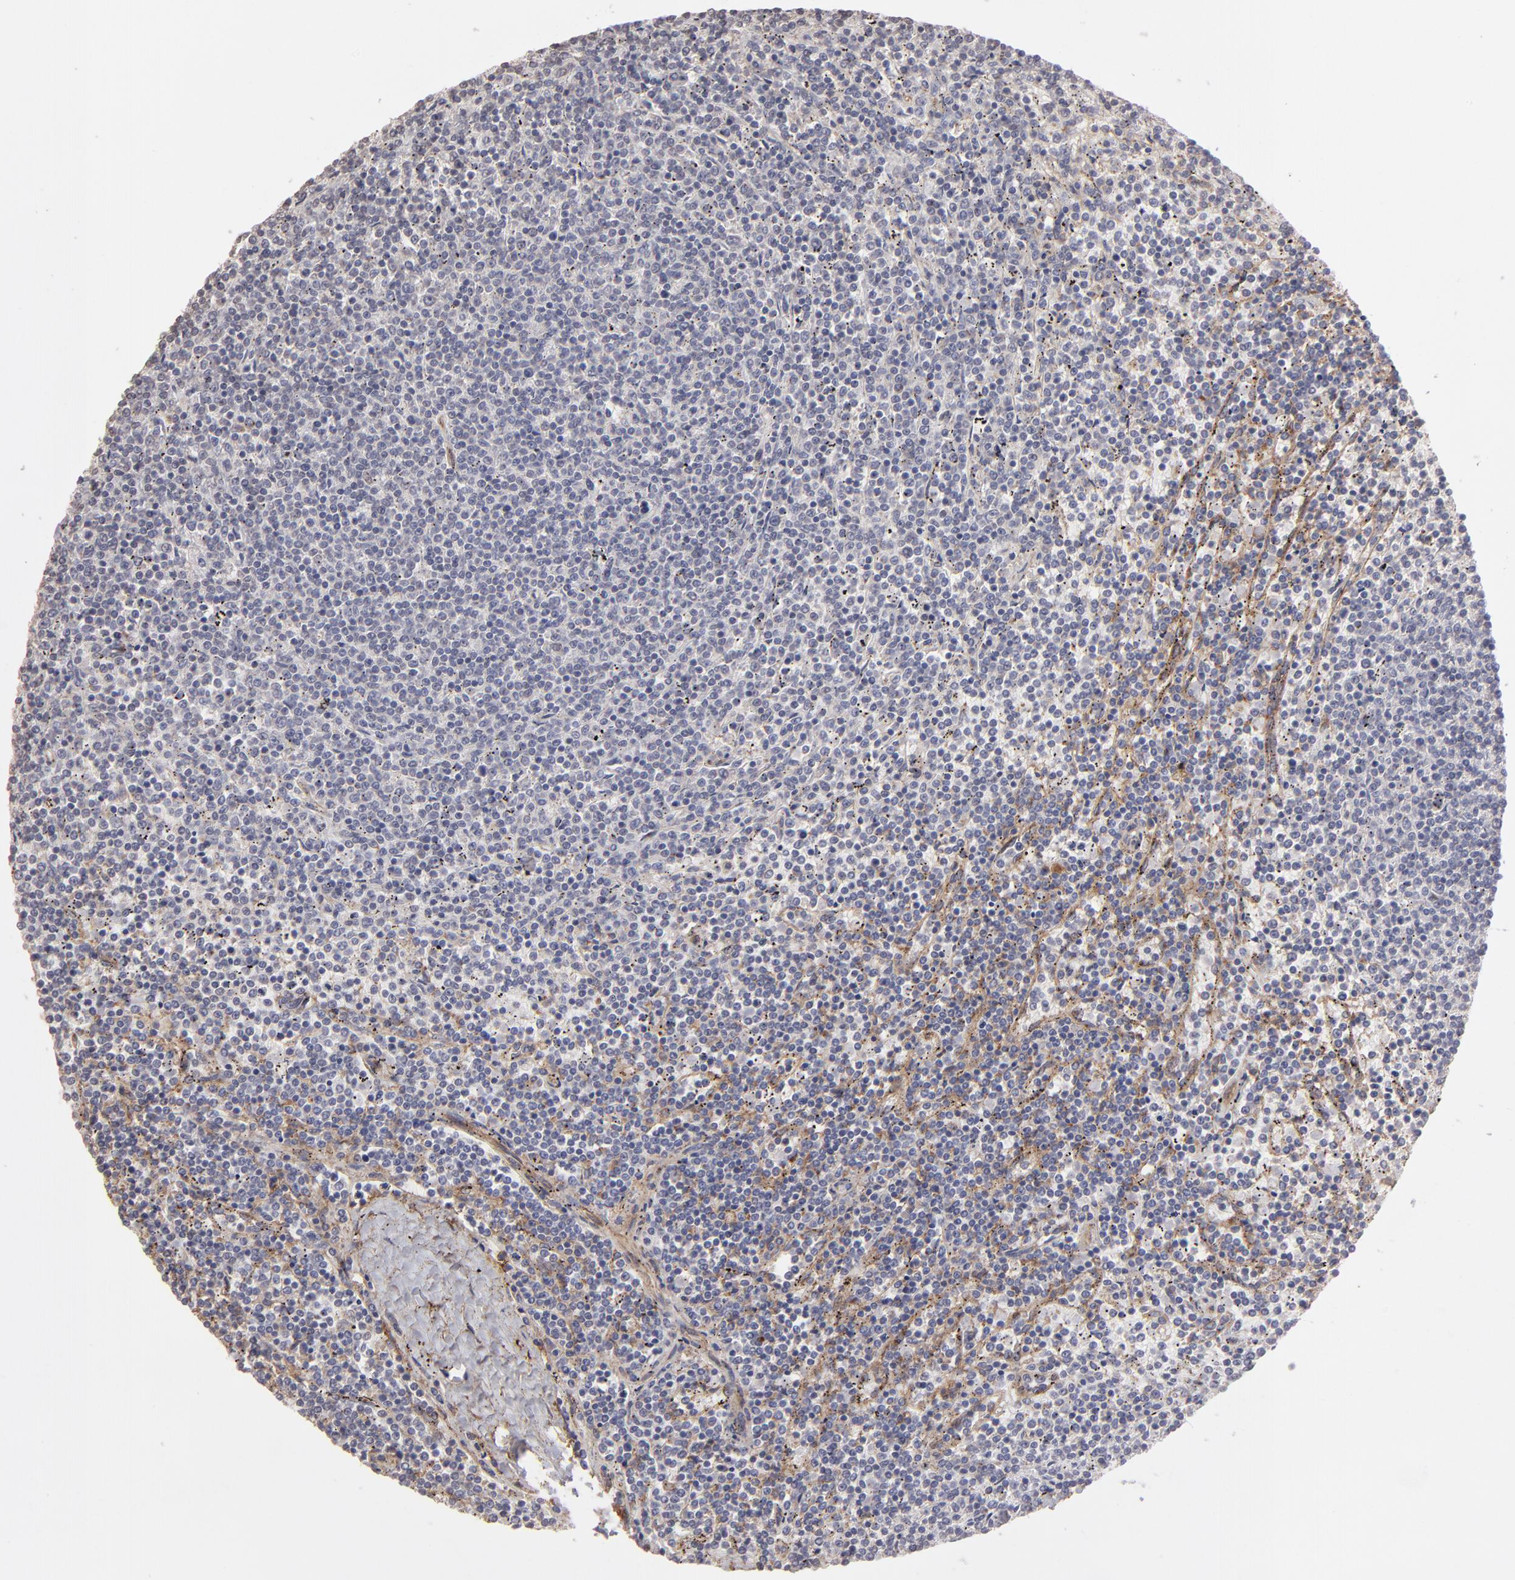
{"staining": {"intensity": "weak", "quantity": "<25%", "location": "cytoplasmic/membranous"}, "tissue": "lymphoma", "cell_type": "Tumor cells", "image_type": "cancer", "snomed": [{"axis": "morphology", "description": "Malignant lymphoma, non-Hodgkin's type, Low grade"}, {"axis": "topography", "description": "Spleen"}], "caption": "High magnification brightfield microscopy of low-grade malignant lymphoma, non-Hodgkin's type stained with DAB (brown) and counterstained with hematoxylin (blue): tumor cells show no significant positivity.", "gene": "ITGB5", "patient": {"sex": "female", "age": 50}}